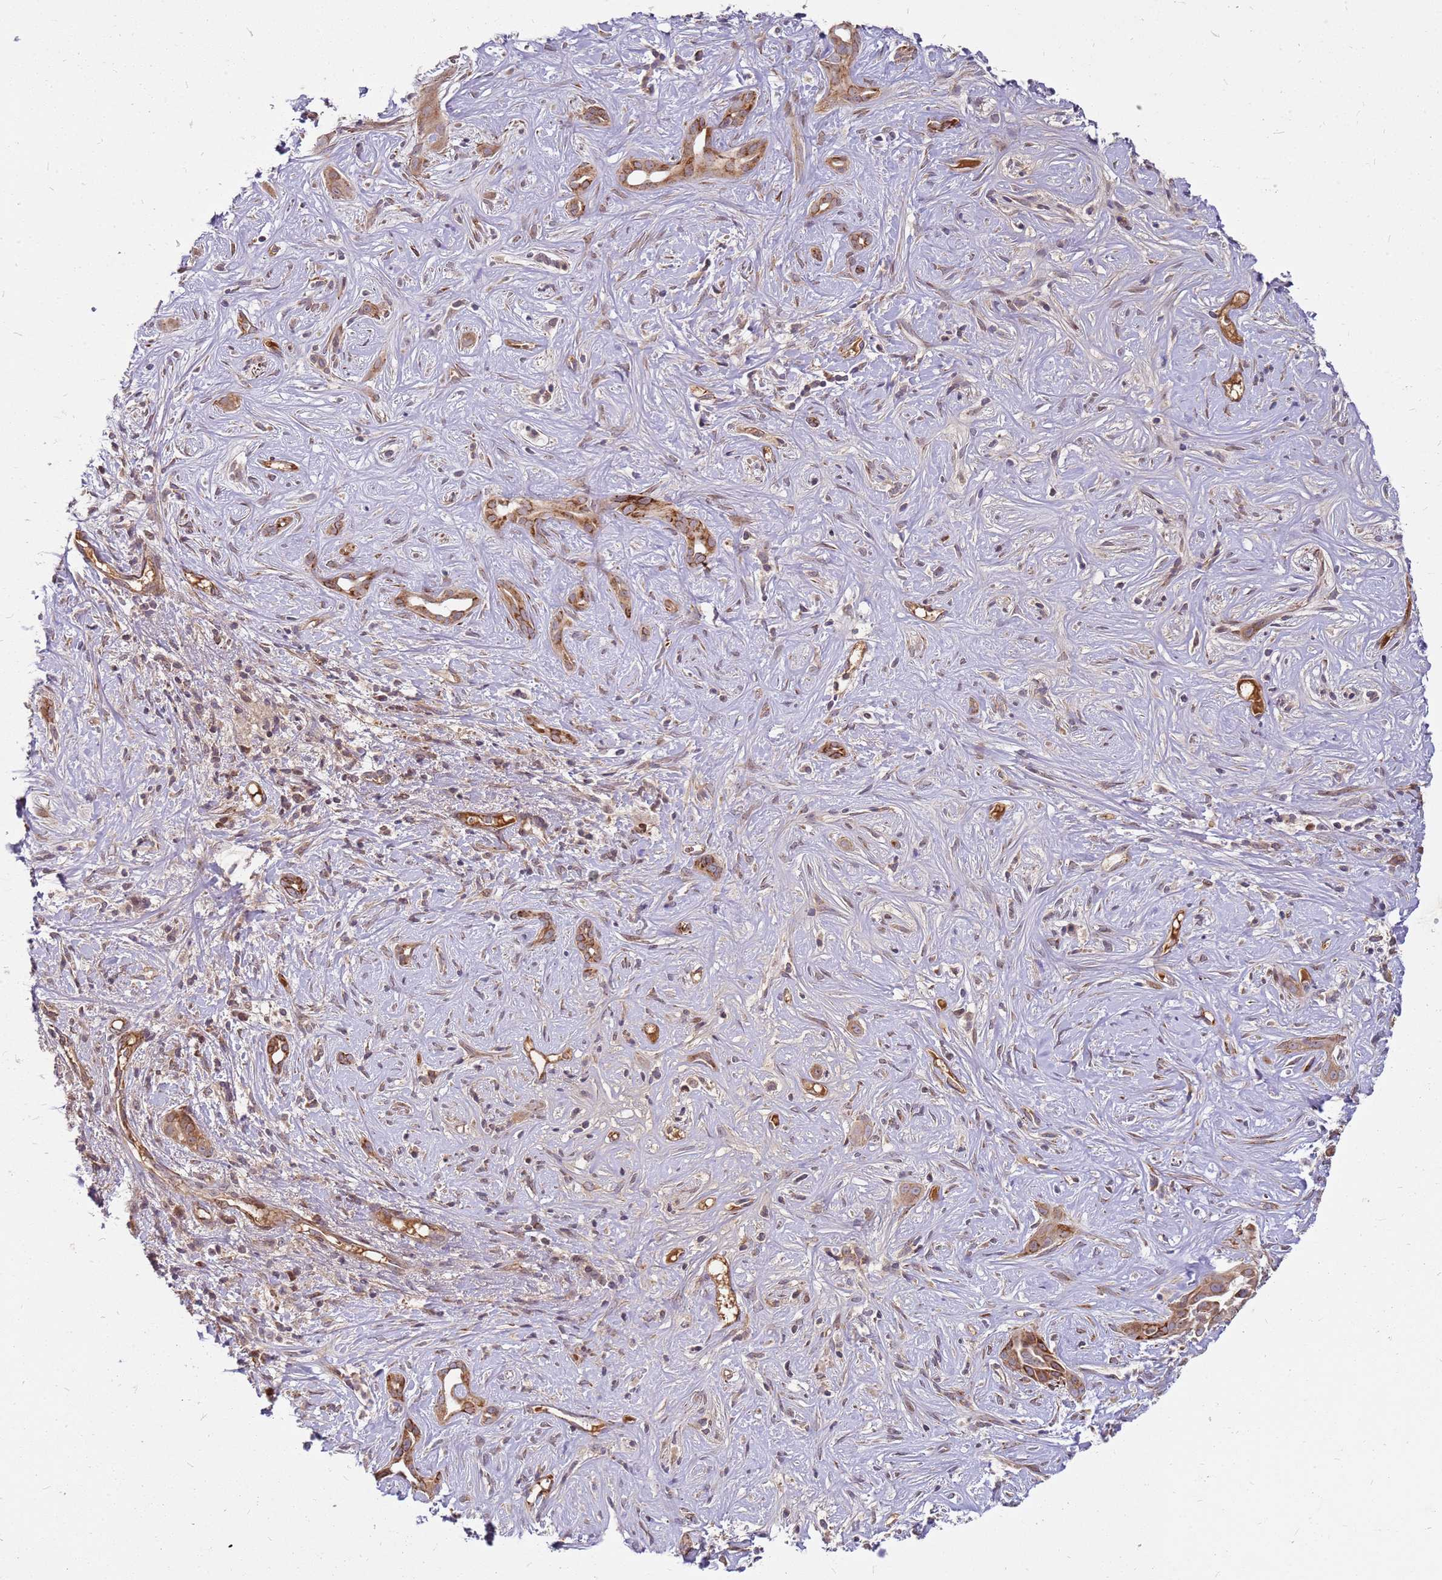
{"staining": {"intensity": "moderate", "quantity": ">75%", "location": "cytoplasmic/membranous"}, "tissue": "liver cancer", "cell_type": "Tumor cells", "image_type": "cancer", "snomed": [{"axis": "morphology", "description": "Cholangiocarcinoma"}, {"axis": "topography", "description": "Liver"}], "caption": "DAB (3,3'-diaminobenzidine) immunohistochemical staining of human liver cancer exhibits moderate cytoplasmic/membranous protein positivity in about >75% of tumor cells.", "gene": "CCDC159", "patient": {"sex": "male", "age": 67}}